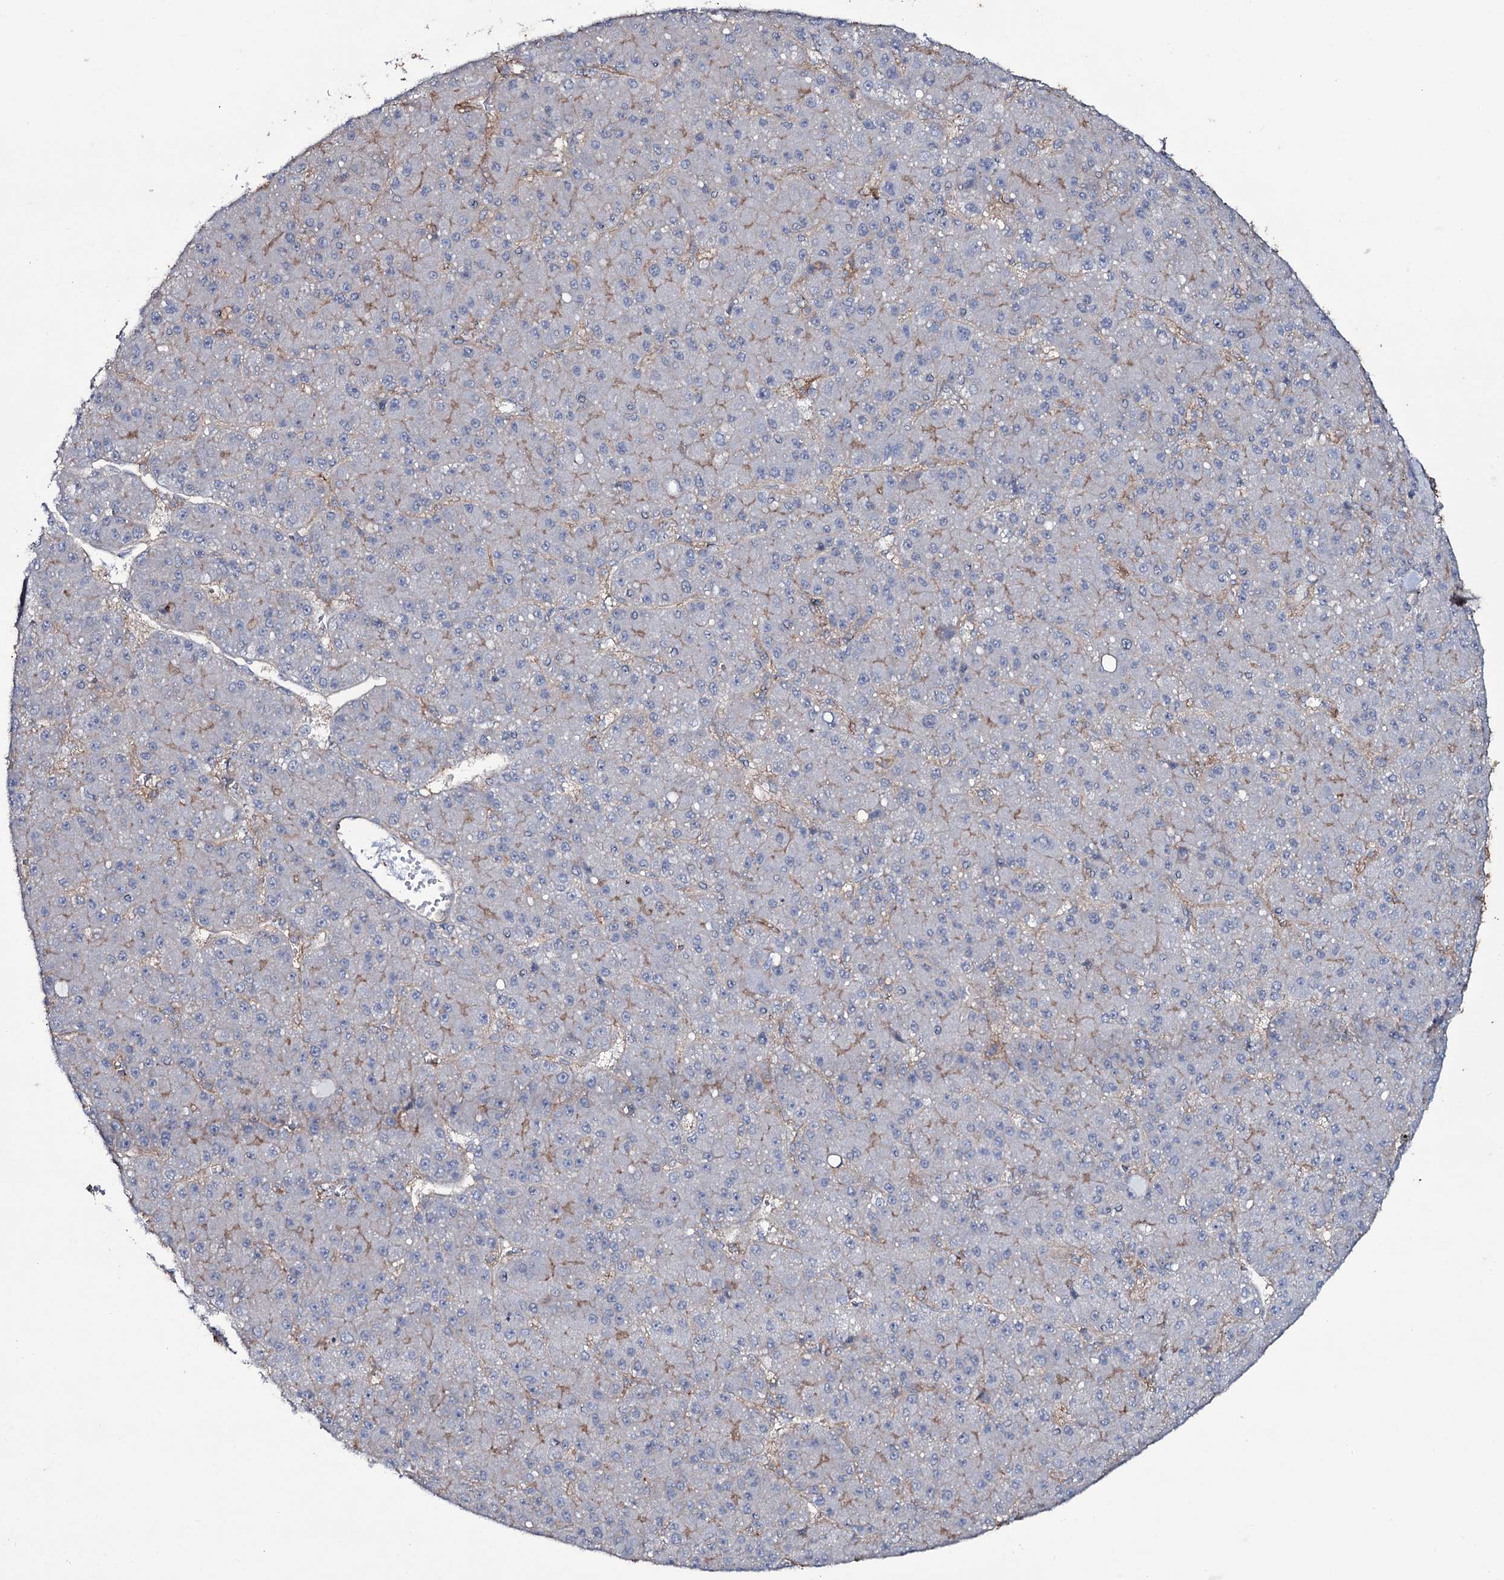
{"staining": {"intensity": "negative", "quantity": "none", "location": "none"}, "tissue": "liver cancer", "cell_type": "Tumor cells", "image_type": "cancer", "snomed": [{"axis": "morphology", "description": "Carcinoma, Hepatocellular, NOS"}, {"axis": "topography", "description": "Liver"}], "caption": "Human liver cancer stained for a protein using immunohistochemistry shows no expression in tumor cells.", "gene": "SNAP23", "patient": {"sex": "male", "age": 67}}